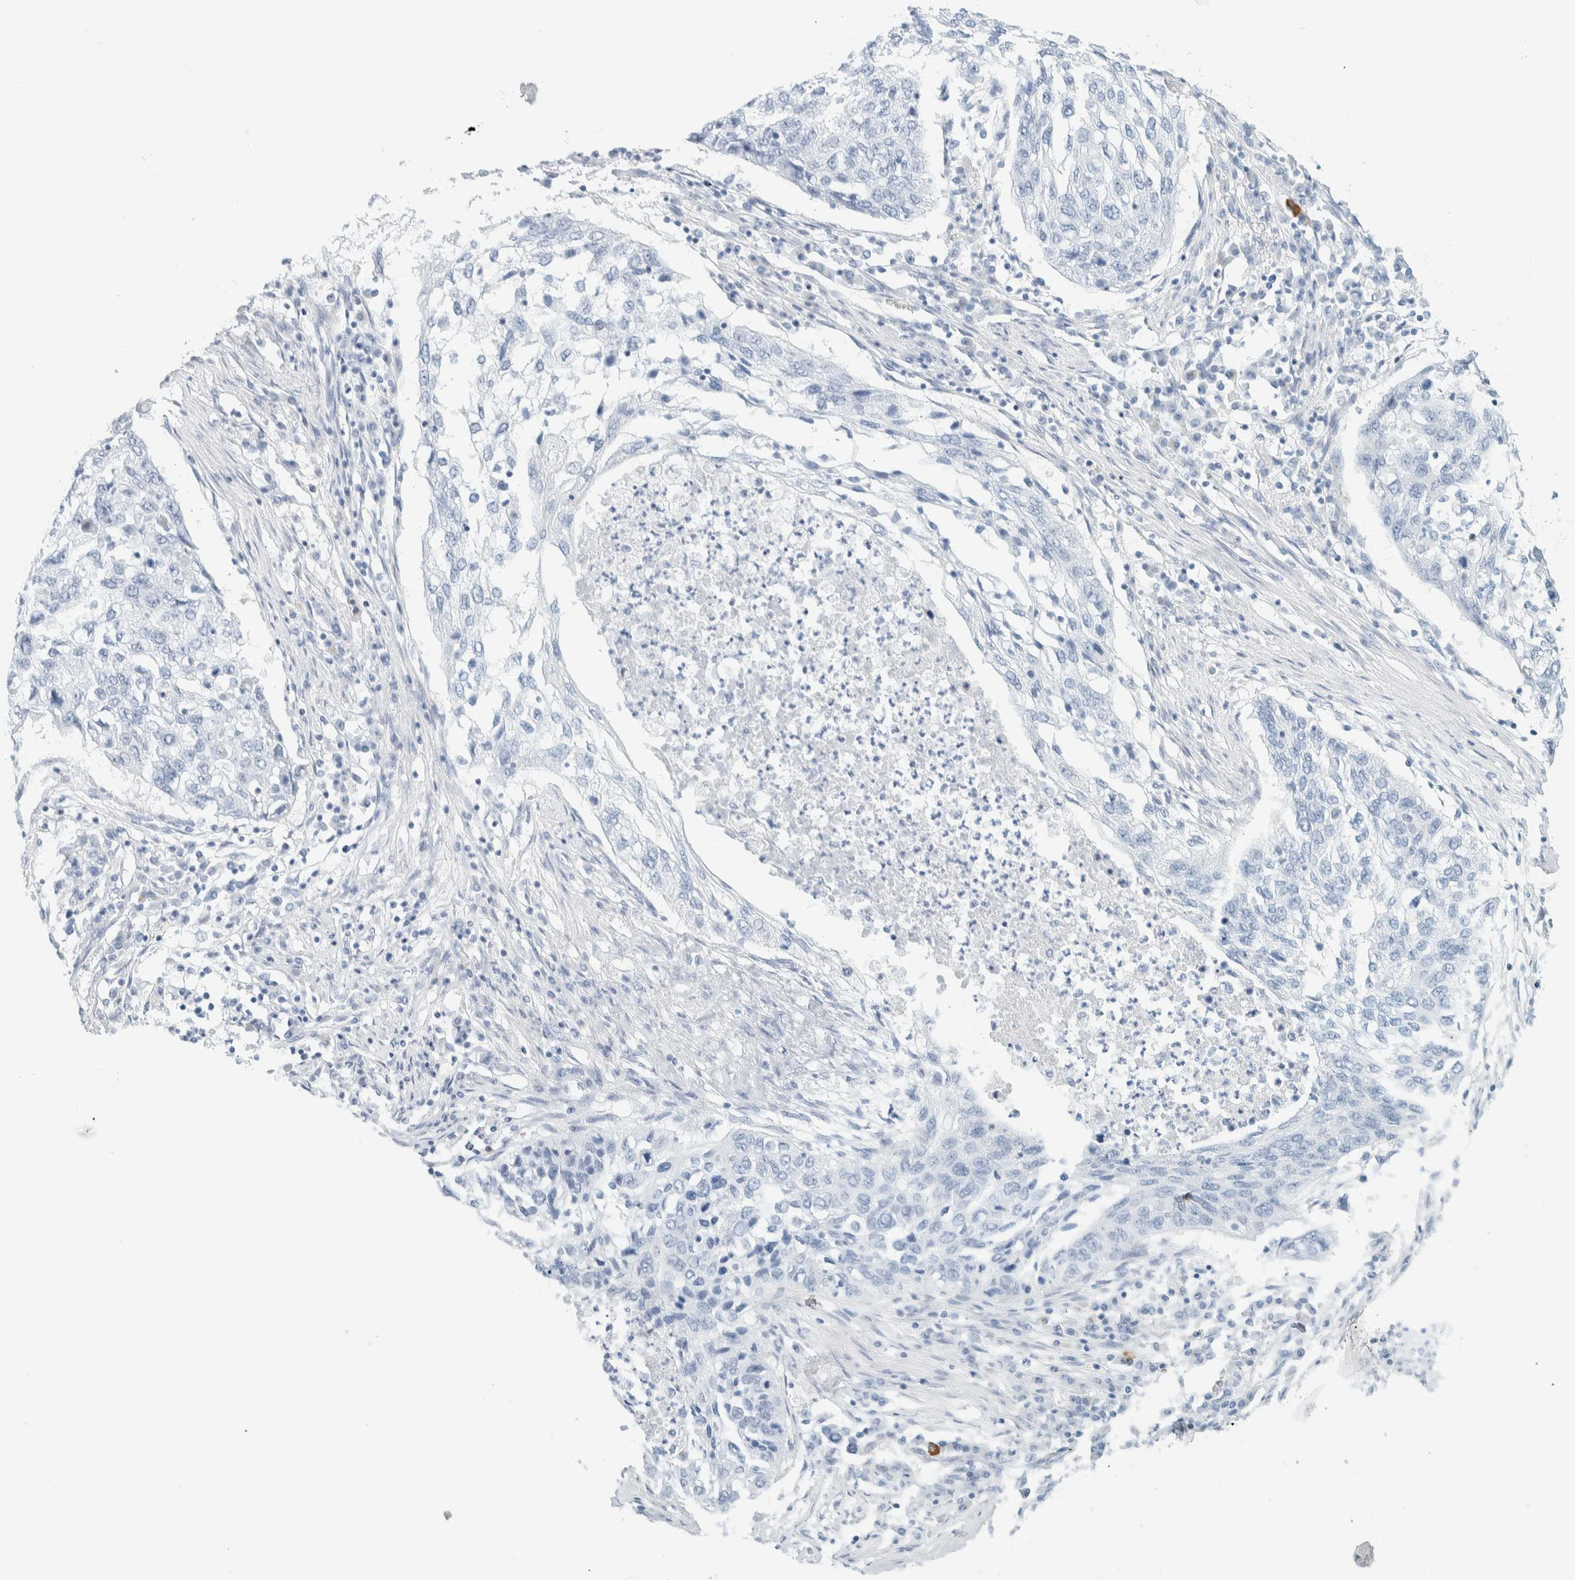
{"staining": {"intensity": "negative", "quantity": "none", "location": "none"}, "tissue": "lung cancer", "cell_type": "Tumor cells", "image_type": "cancer", "snomed": [{"axis": "morphology", "description": "Squamous cell carcinoma, NOS"}, {"axis": "topography", "description": "Lung"}], "caption": "Immunohistochemistry (IHC) photomicrograph of human lung cancer (squamous cell carcinoma) stained for a protein (brown), which displays no positivity in tumor cells. (DAB (3,3'-diaminobenzidine) immunohistochemistry (IHC) with hematoxylin counter stain).", "gene": "ATCAY", "patient": {"sex": "female", "age": 63}}